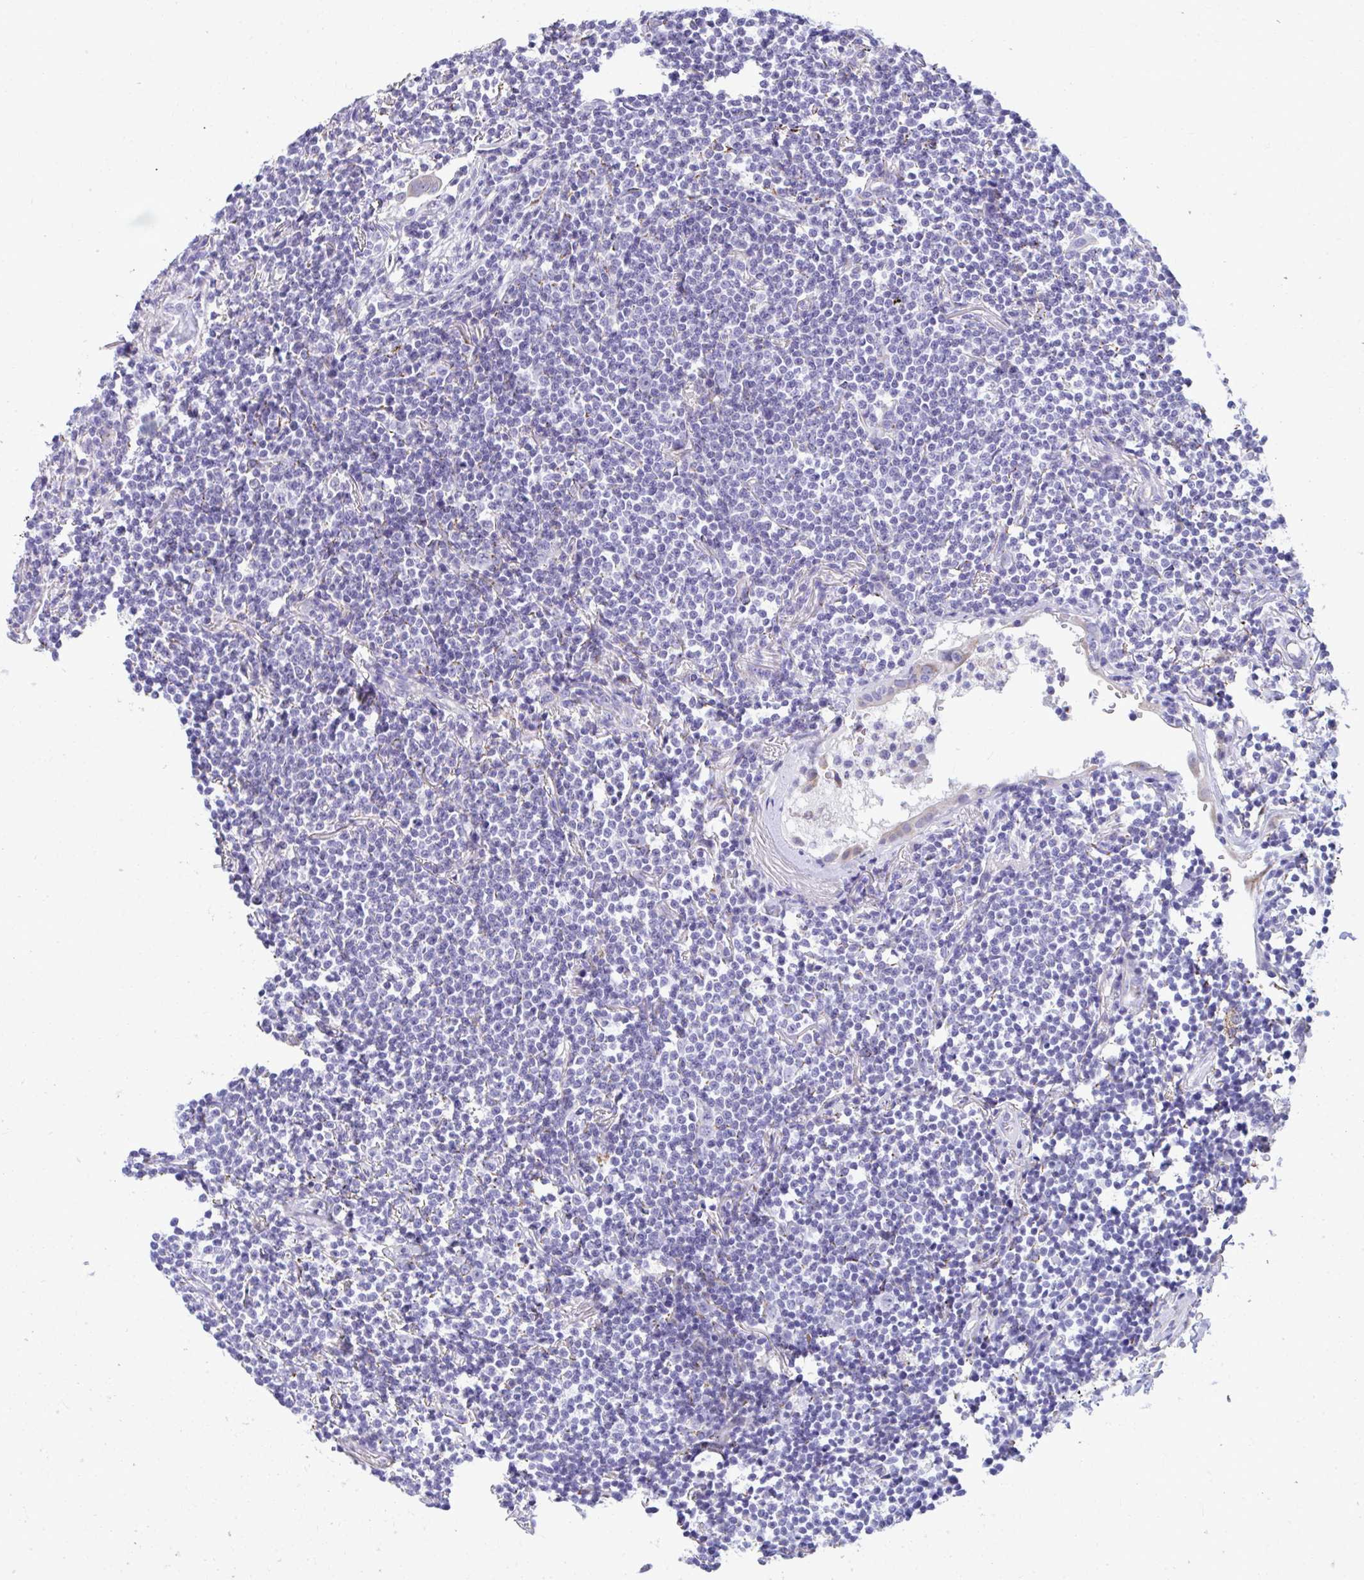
{"staining": {"intensity": "negative", "quantity": "none", "location": "none"}, "tissue": "lymphoma", "cell_type": "Tumor cells", "image_type": "cancer", "snomed": [{"axis": "morphology", "description": "Malignant lymphoma, non-Hodgkin's type, Low grade"}, {"axis": "topography", "description": "Lung"}], "caption": "This is a photomicrograph of IHC staining of lymphoma, which shows no positivity in tumor cells.", "gene": "AIG1", "patient": {"sex": "female", "age": 71}}